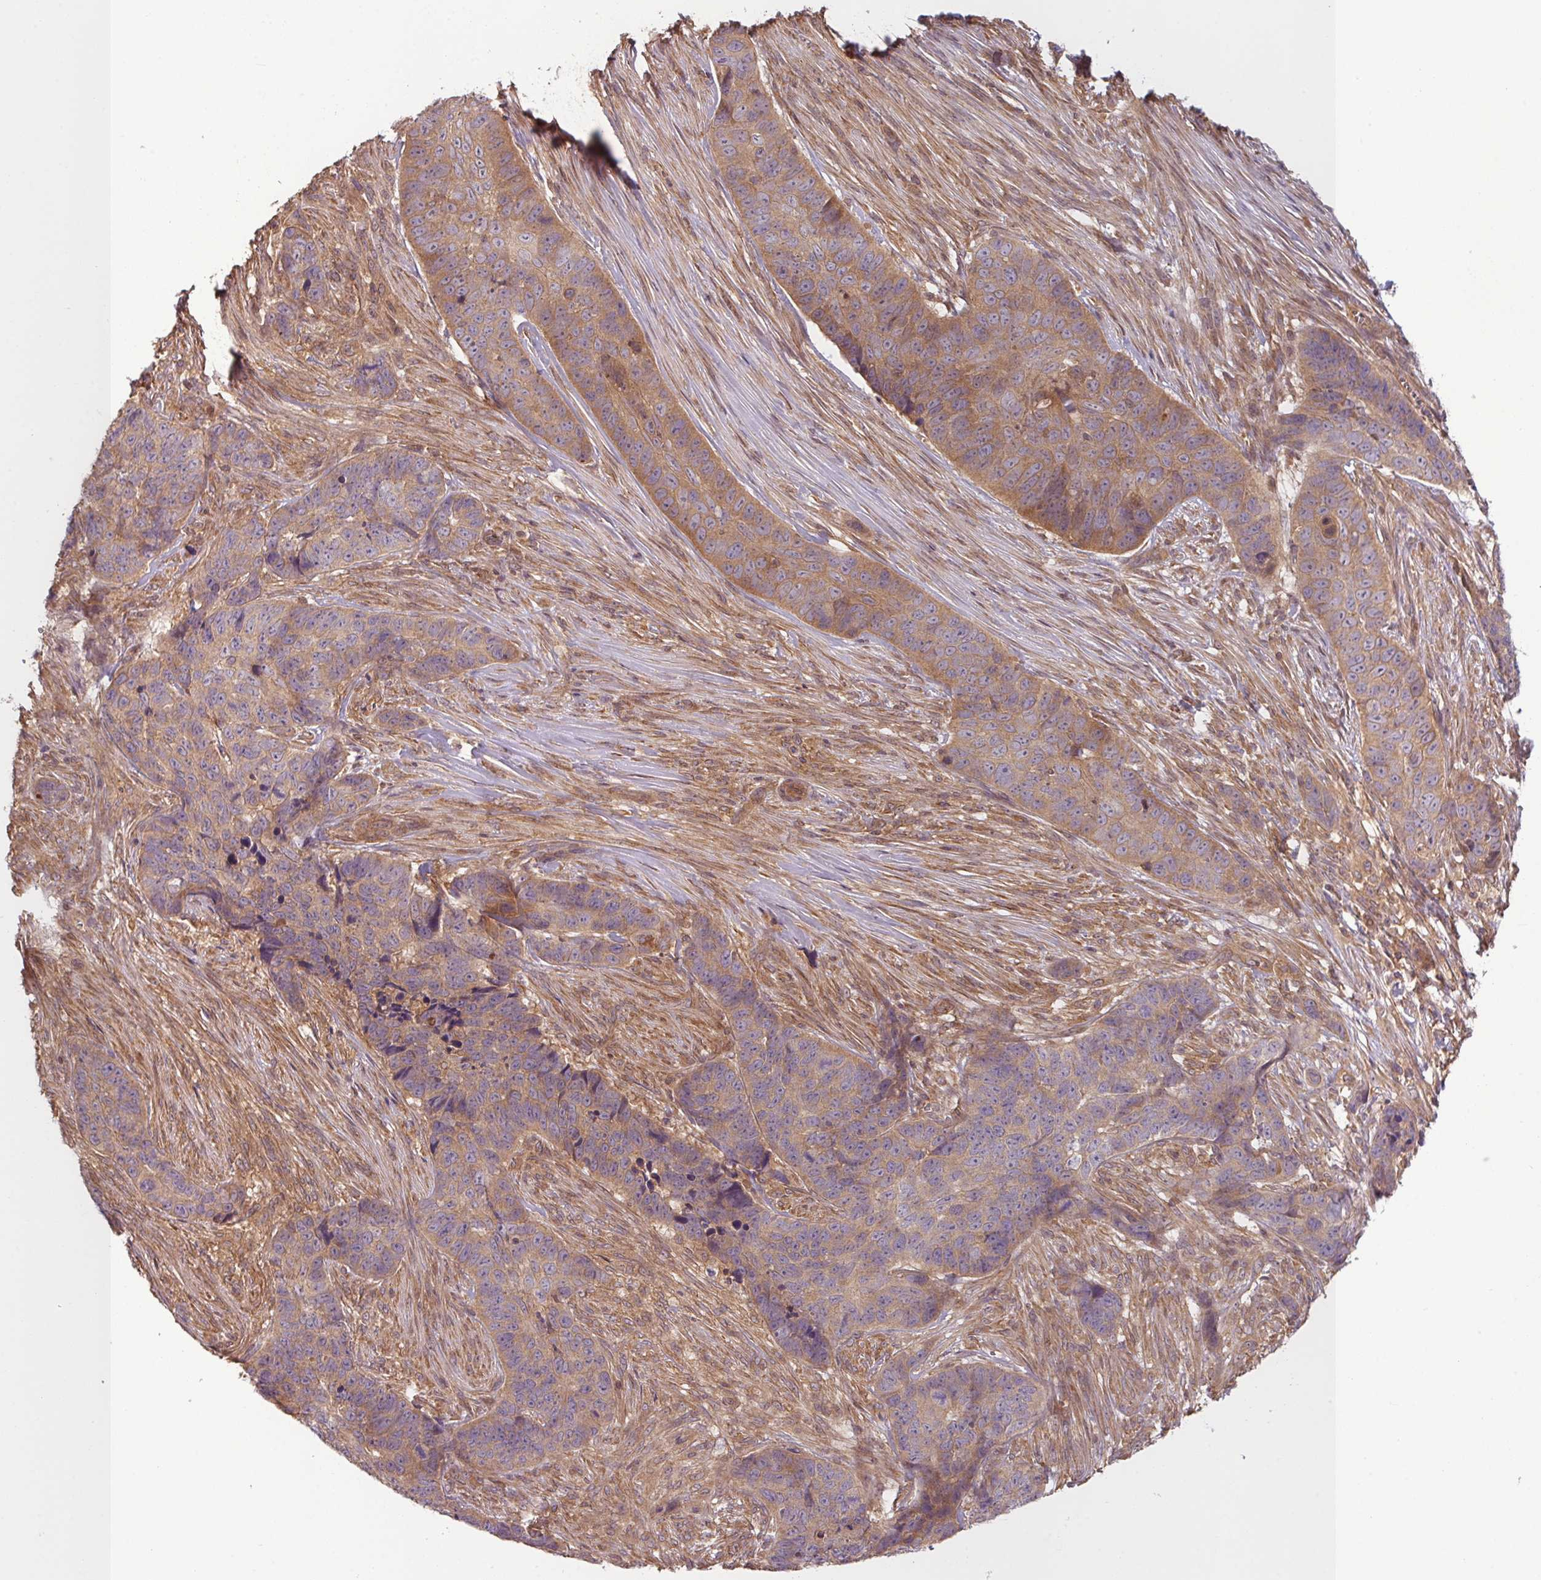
{"staining": {"intensity": "moderate", "quantity": "25%-75%", "location": "cytoplasmic/membranous"}, "tissue": "skin cancer", "cell_type": "Tumor cells", "image_type": "cancer", "snomed": [{"axis": "morphology", "description": "Basal cell carcinoma"}, {"axis": "topography", "description": "Skin"}], "caption": "The image displays a brown stain indicating the presence of a protein in the cytoplasmic/membranous of tumor cells in basal cell carcinoma (skin).", "gene": "RNF31", "patient": {"sex": "female", "age": 82}}